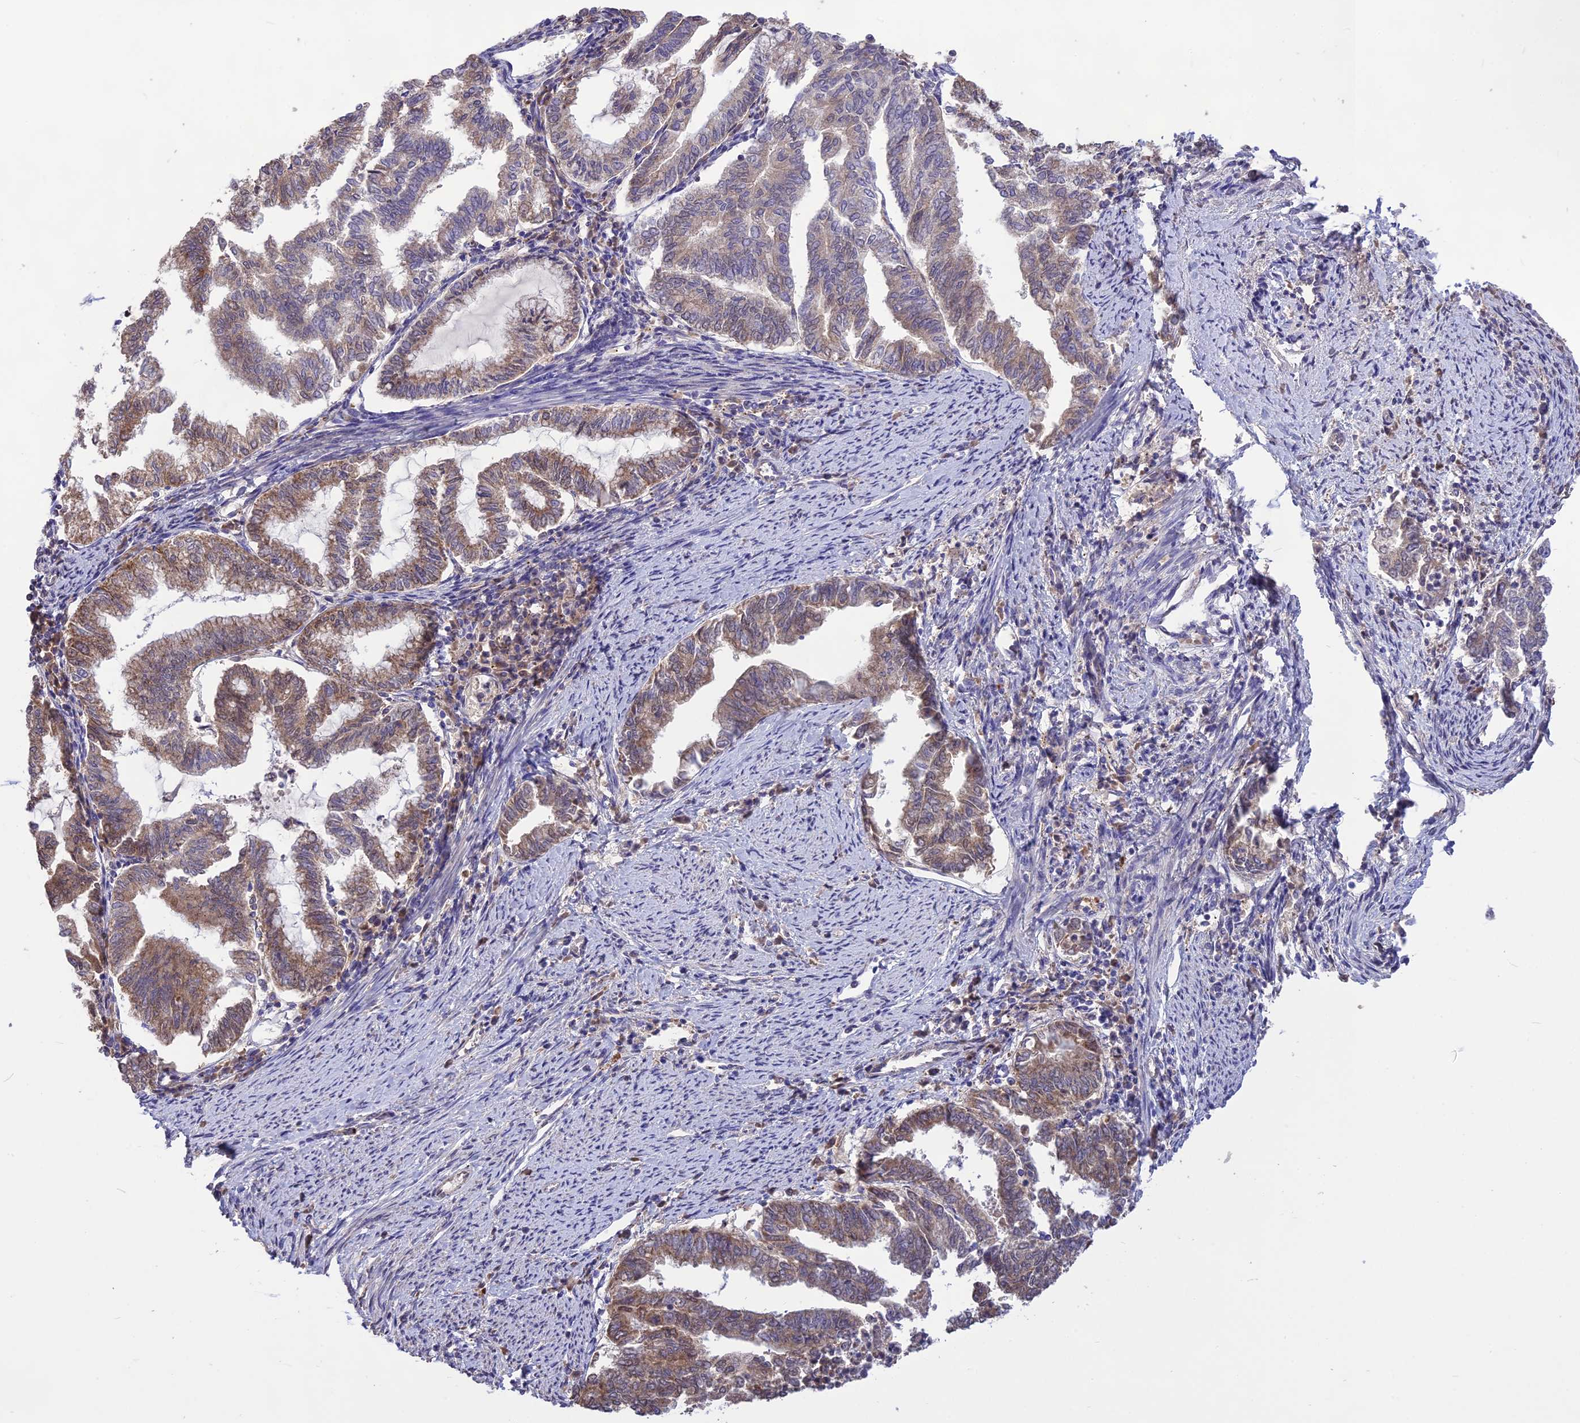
{"staining": {"intensity": "moderate", "quantity": "25%-75%", "location": "cytoplasmic/membranous"}, "tissue": "endometrial cancer", "cell_type": "Tumor cells", "image_type": "cancer", "snomed": [{"axis": "morphology", "description": "Adenocarcinoma, NOS"}, {"axis": "topography", "description": "Endometrium"}], "caption": "A photomicrograph of endometrial cancer (adenocarcinoma) stained for a protein exhibits moderate cytoplasmic/membranous brown staining in tumor cells.", "gene": "NUDT8", "patient": {"sex": "female", "age": 79}}